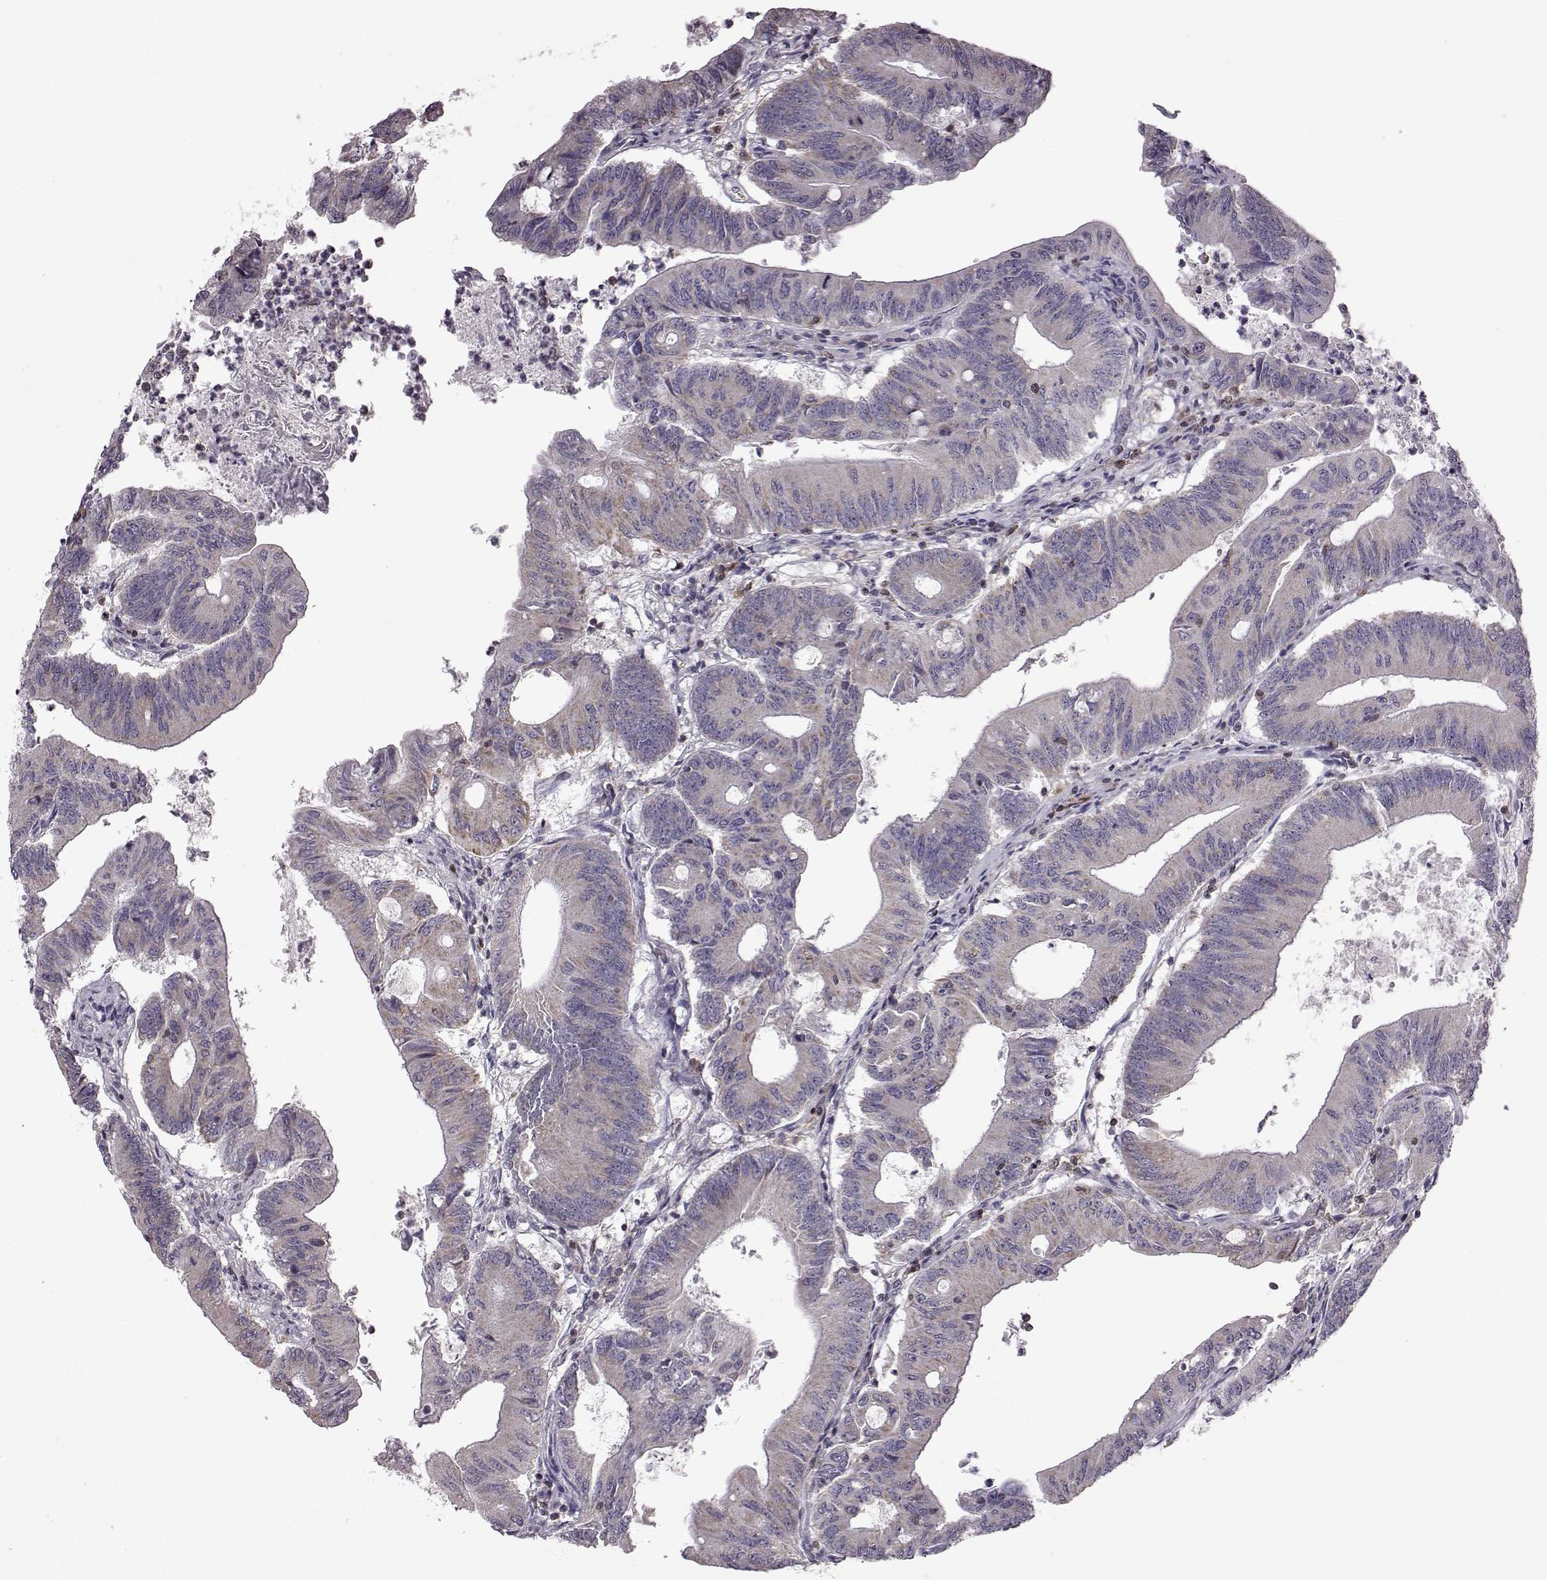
{"staining": {"intensity": "negative", "quantity": "none", "location": "none"}, "tissue": "colorectal cancer", "cell_type": "Tumor cells", "image_type": "cancer", "snomed": [{"axis": "morphology", "description": "Adenocarcinoma, NOS"}, {"axis": "topography", "description": "Colon"}], "caption": "This histopathology image is of colorectal cancer (adenocarcinoma) stained with immunohistochemistry to label a protein in brown with the nuclei are counter-stained blue. There is no staining in tumor cells.", "gene": "DOK2", "patient": {"sex": "female", "age": 70}}